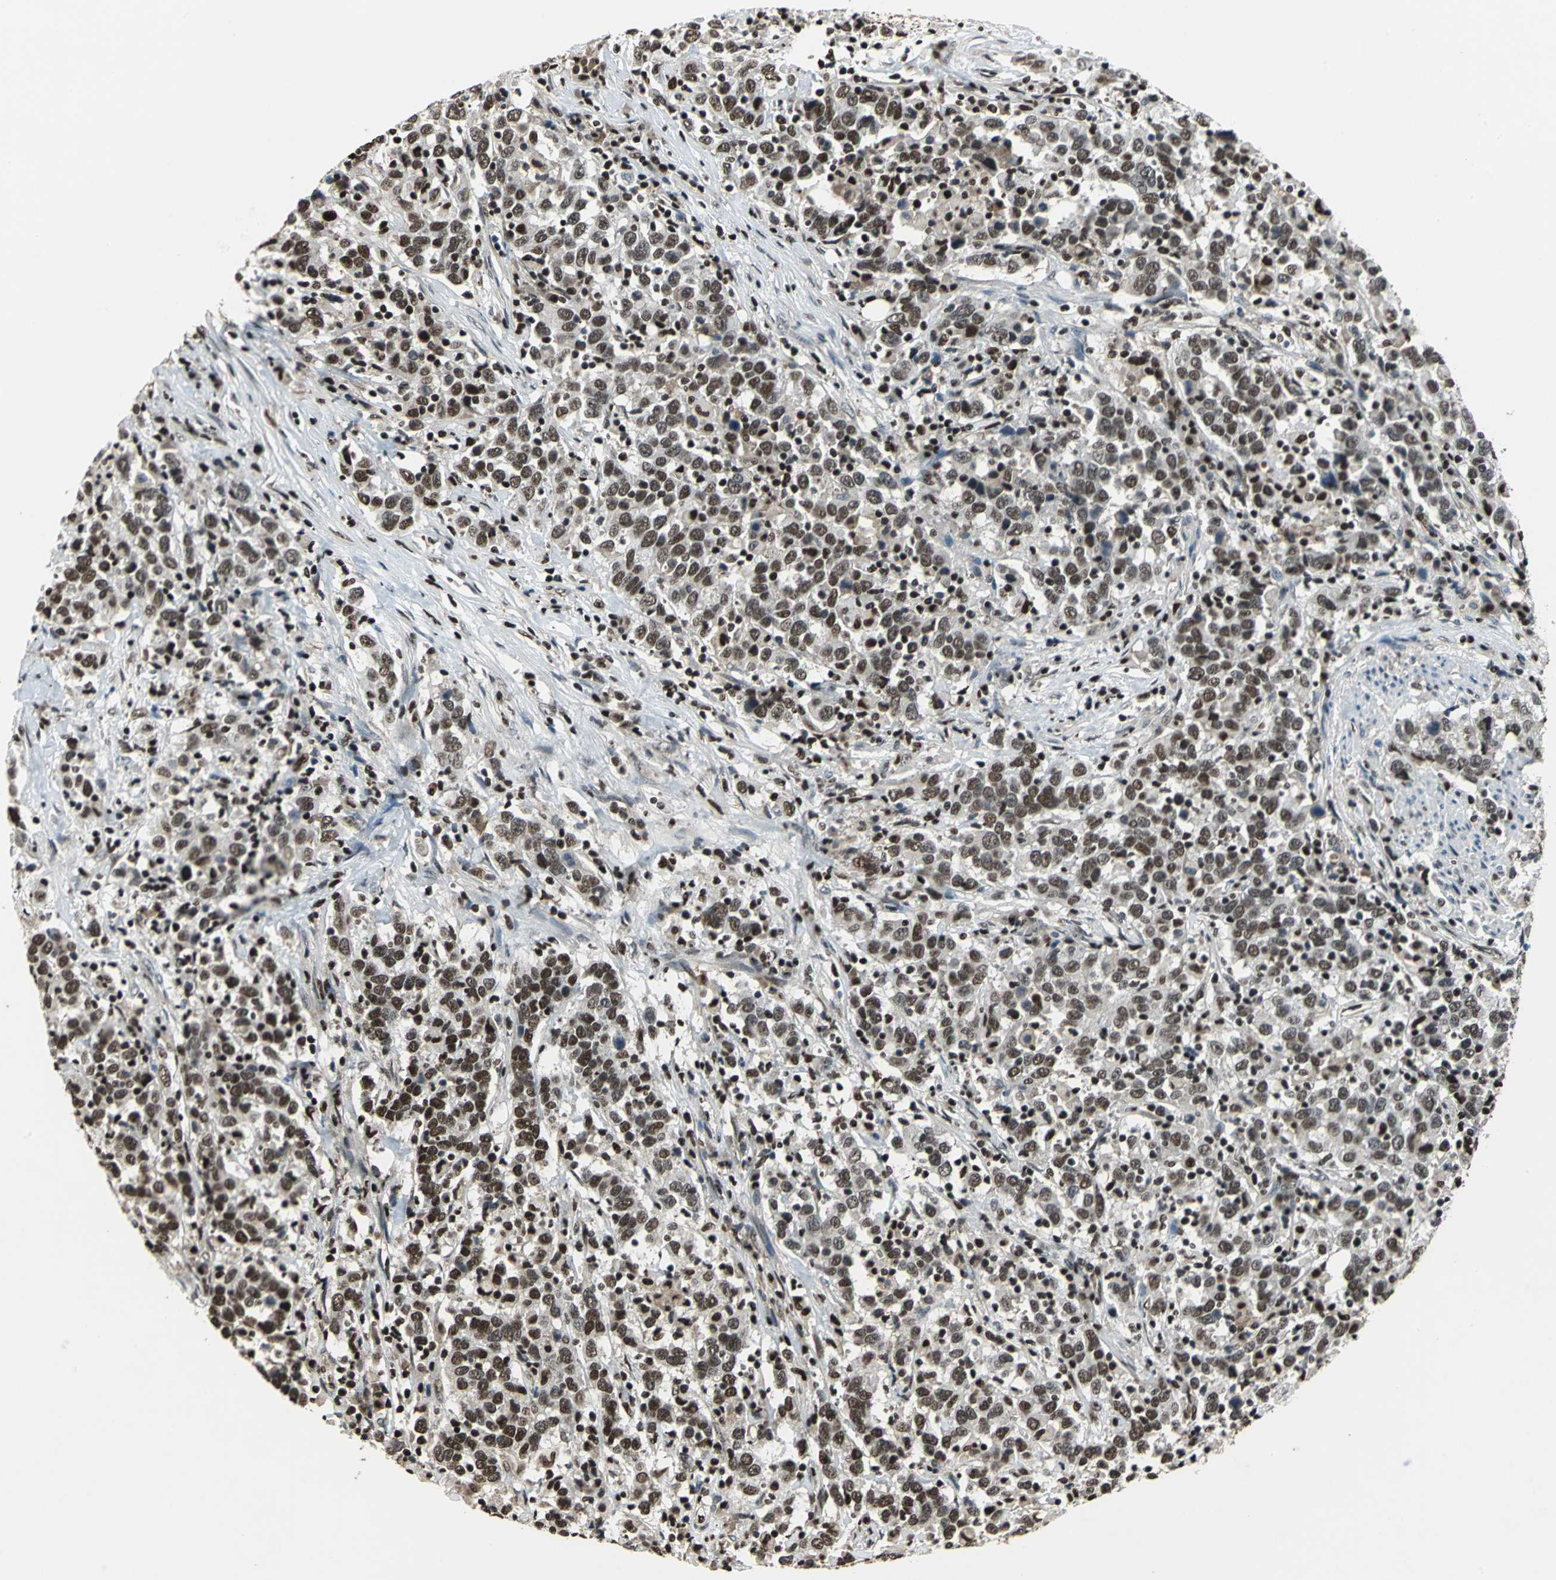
{"staining": {"intensity": "moderate", "quantity": ">75%", "location": "cytoplasmic/membranous,nuclear"}, "tissue": "urothelial cancer", "cell_type": "Tumor cells", "image_type": "cancer", "snomed": [{"axis": "morphology", "description": "Urothelial carcinoma, High grade"}, {"axis": "topography", "description": "Urinary bladder"}], "caption": "Protein analysis of urothelial carcinoma (high-grade) tissue displays moderate cytoplasmic/membranous and nuclear expression in approximately >75% of tumor cells.", "gene": "ANP32A", "patient": {"sex": "male", "age": 61}}